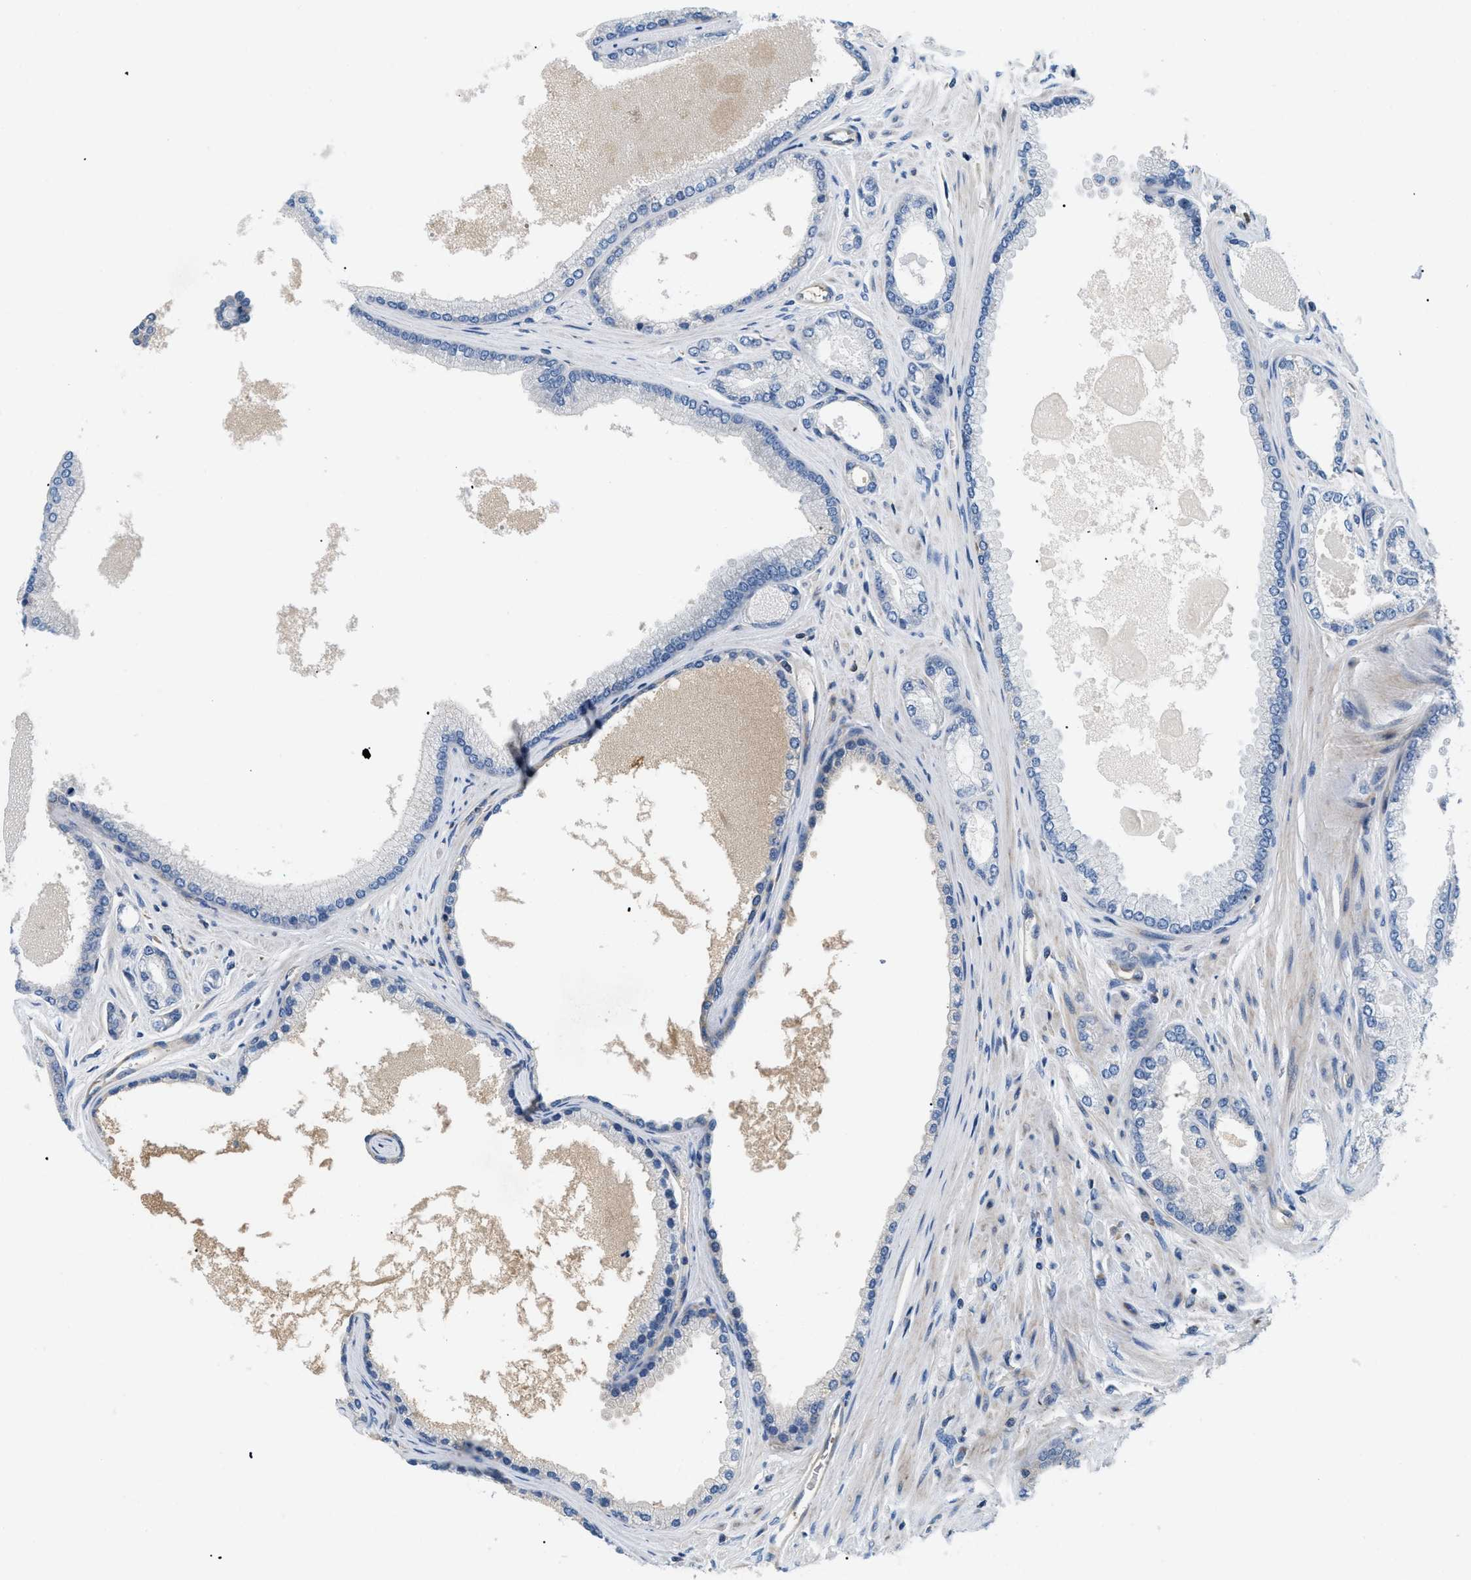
{"staining": {"intensity": "negative", "quantity": "none", "location": "none"}, "tissue": "prostate cancer", "cell_type": "Tumor cells", "image_type": "cancer", "snomed": [{"axis": "morphology", "description": "Adenocarcinoma, High grade"}, {"axis": "topography", "description": "Prostate"}], "caption": "Human prostate adenocarcinoma (high-grade) stained for a protein using IHC displays no staining in tumor cells.", "gene": "ATP2A3", "patient": {"sex": "male", "age": 71}}